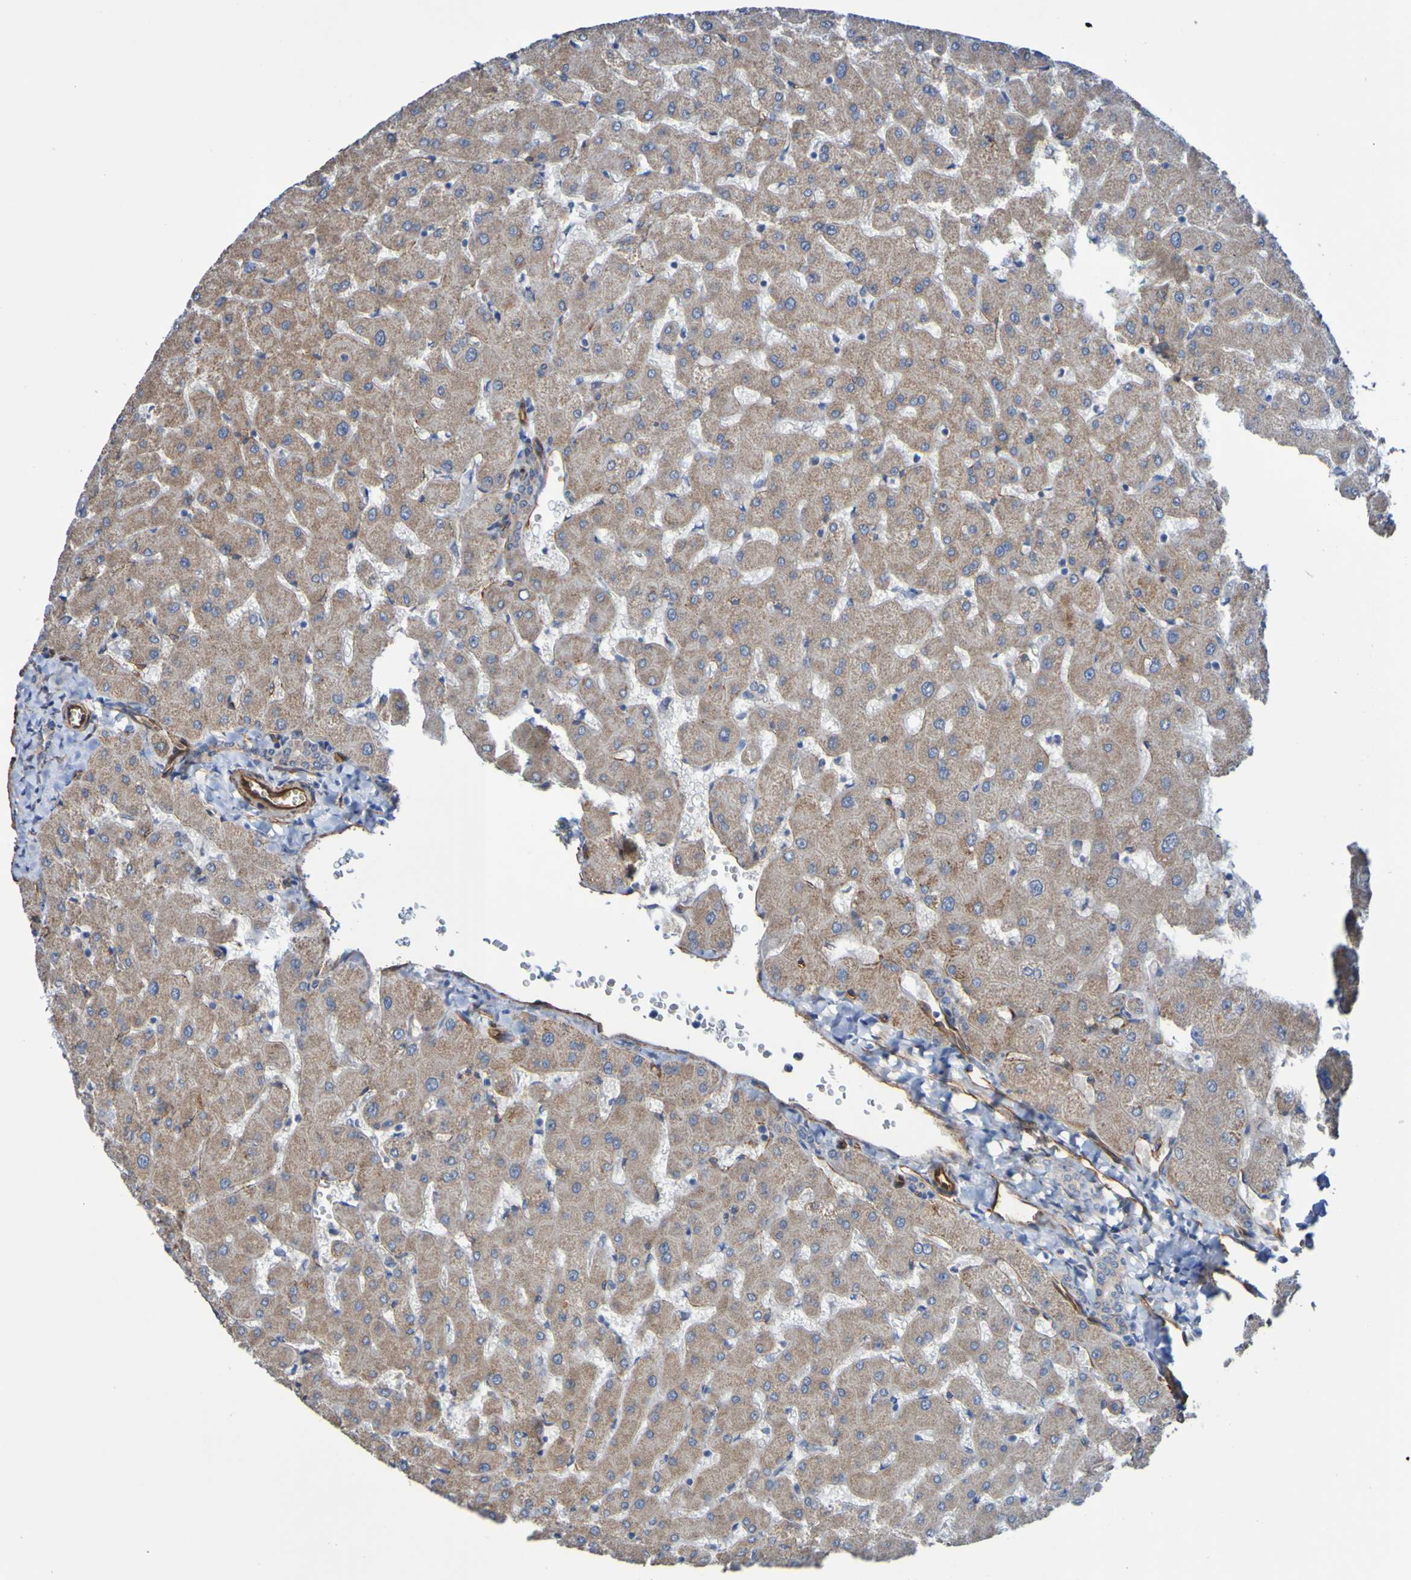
{"staining": {"intensity": "weak", "quantity": "25%-75%", "location": "cytoplasmic/membranous"}, "tissue": "liver", "cell_type": "Cholangiocytes", "image_type": "normal", "snomed": [{"axis": "morphology", "description": "Normal tissue, NOS"}, {"axis": "topography", "description": "Liver"}], "caption": "Weak cytoplasmic/membranous positivity is identified in about 25%-75% of cholangiocytes in unremarkable liver. (DAB IHC, brown staining for protein, blue staining for nuclei).", "gene": "ELMOD3", "patient": {"sex": "female", "age": 63}}